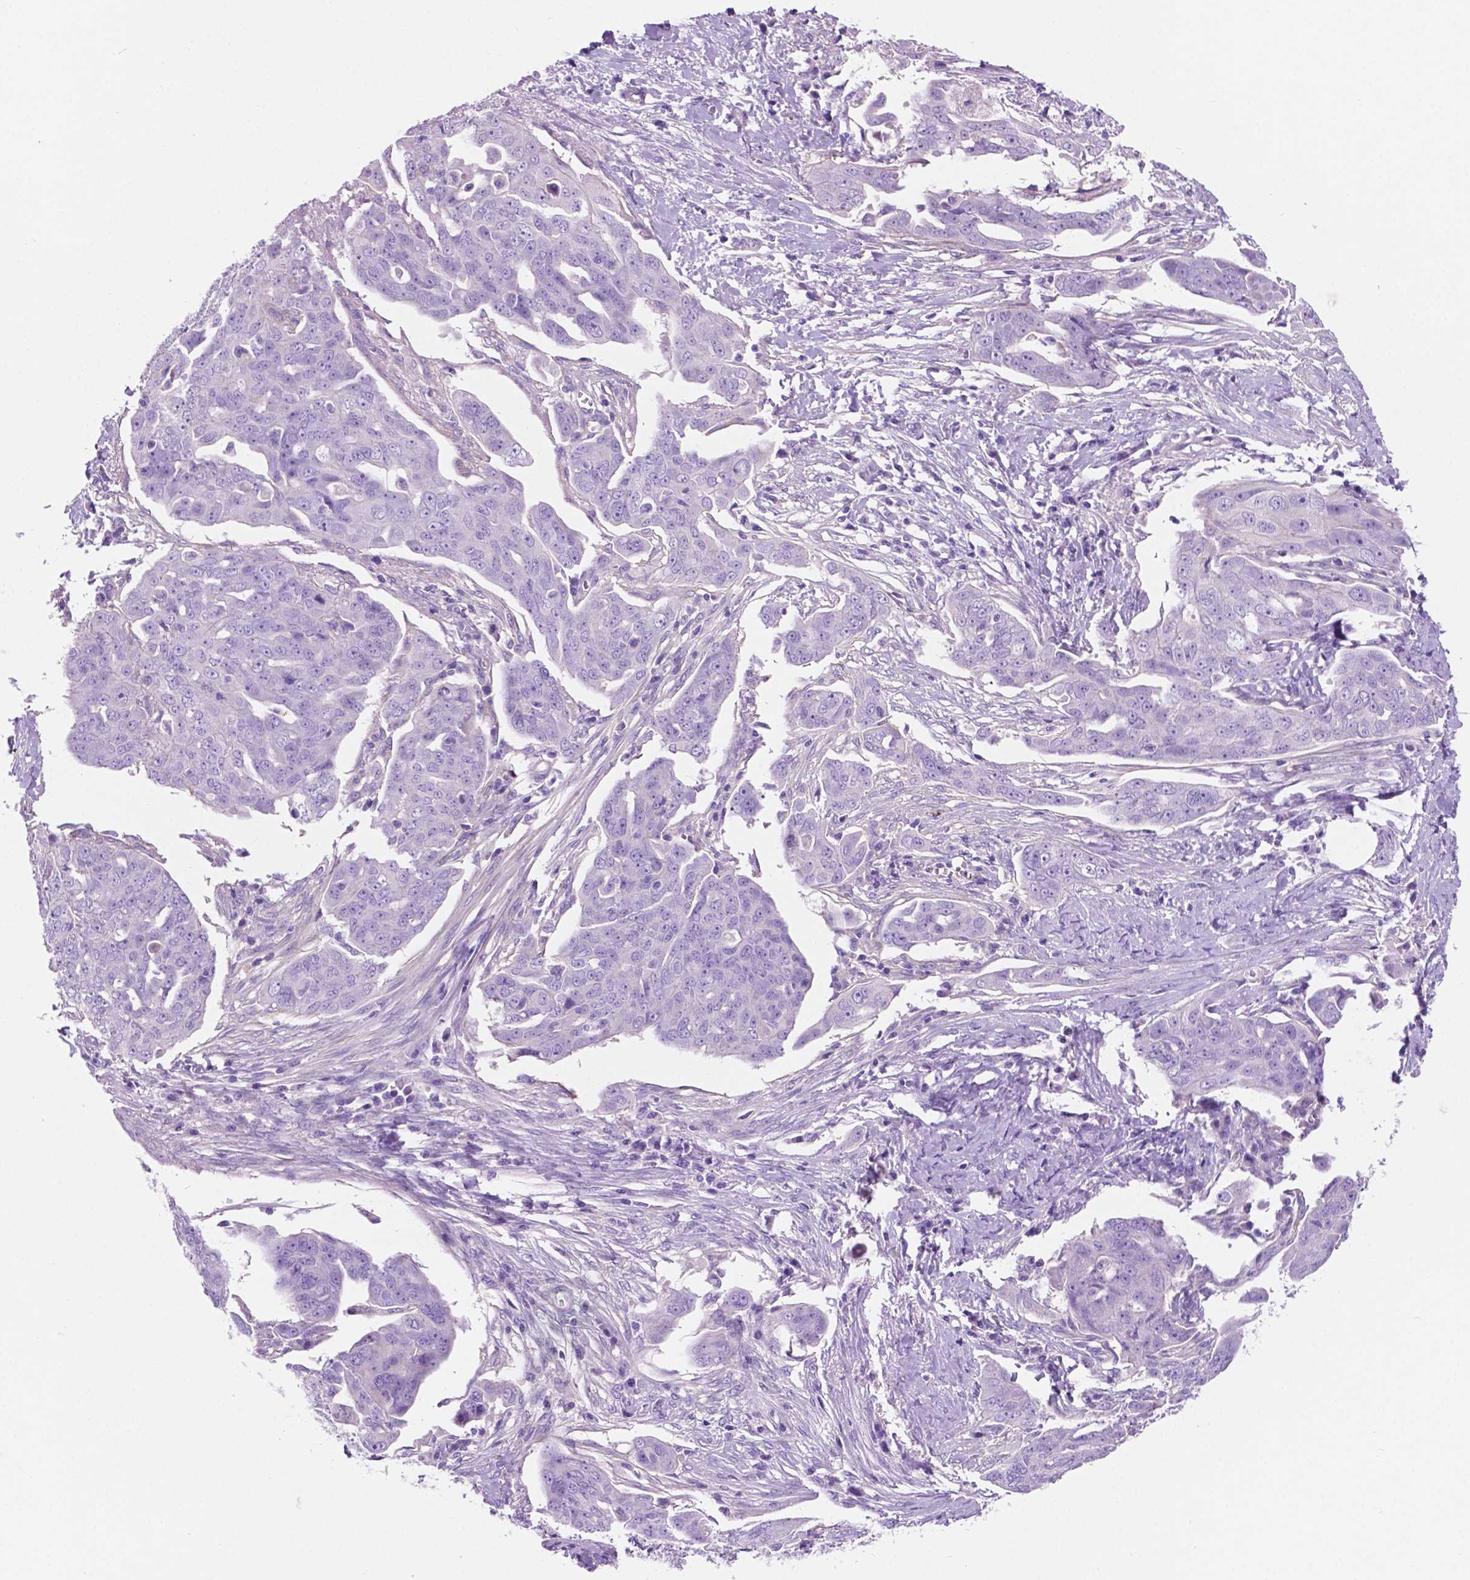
{"staining": {"intensity": "negative", "quantity": "none", "location": "none"}, "tissue": "ovarian cancer", "cell_type": "Tumor cells", "image_type": "cancer", "snomed": [{"axis": "morphology", "description": "Carcinoma, endometroid"}, {"axis": "topography", "description": "Ovary"}], "caption": "This photomicrograph is of ovarian cancer stained with immunohistochemistry to label a protein in brown with the nuclei are counter-stained blue. There is no staining in tumor cells.", "gene": "IGFN1", "patient": {"sex": "female", "age": 70}}